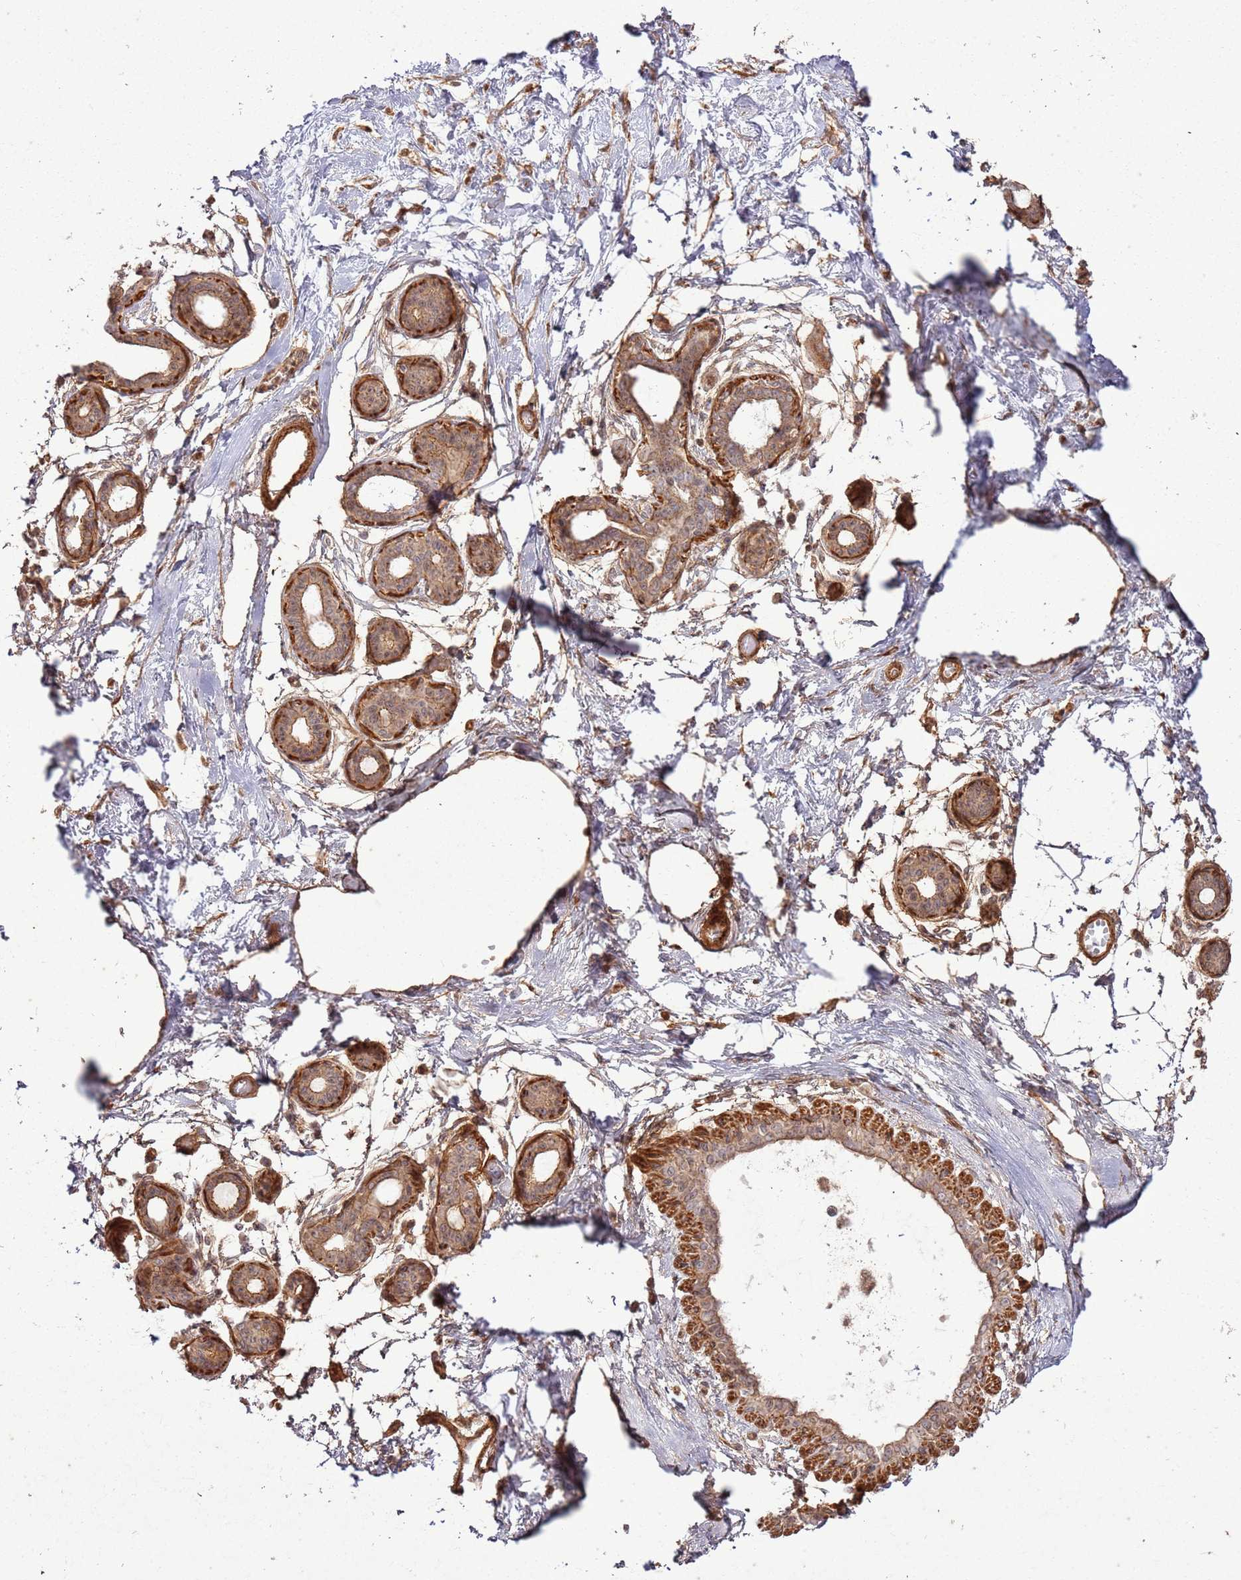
{"staining": {"intensity": "moderate", "quantity": ">75%", "location": "cytoplasmic/membranous,nuclear"}, "tissue": "breast", "cell_type": "Adipocytes", "image_type": "normal", "snomed": [{"axis": "morphology", "description": "Normal tissue, NOS"}, {"axis": "topography", "description": "Breast"}], "caption": "A brown stain labels moderate cytoplasmic/membranous,nuclear expression of a protein in adipocytes of normal human breast.", "gene": "ZNF623", "patient": {"sex": "female", "age": 45}}